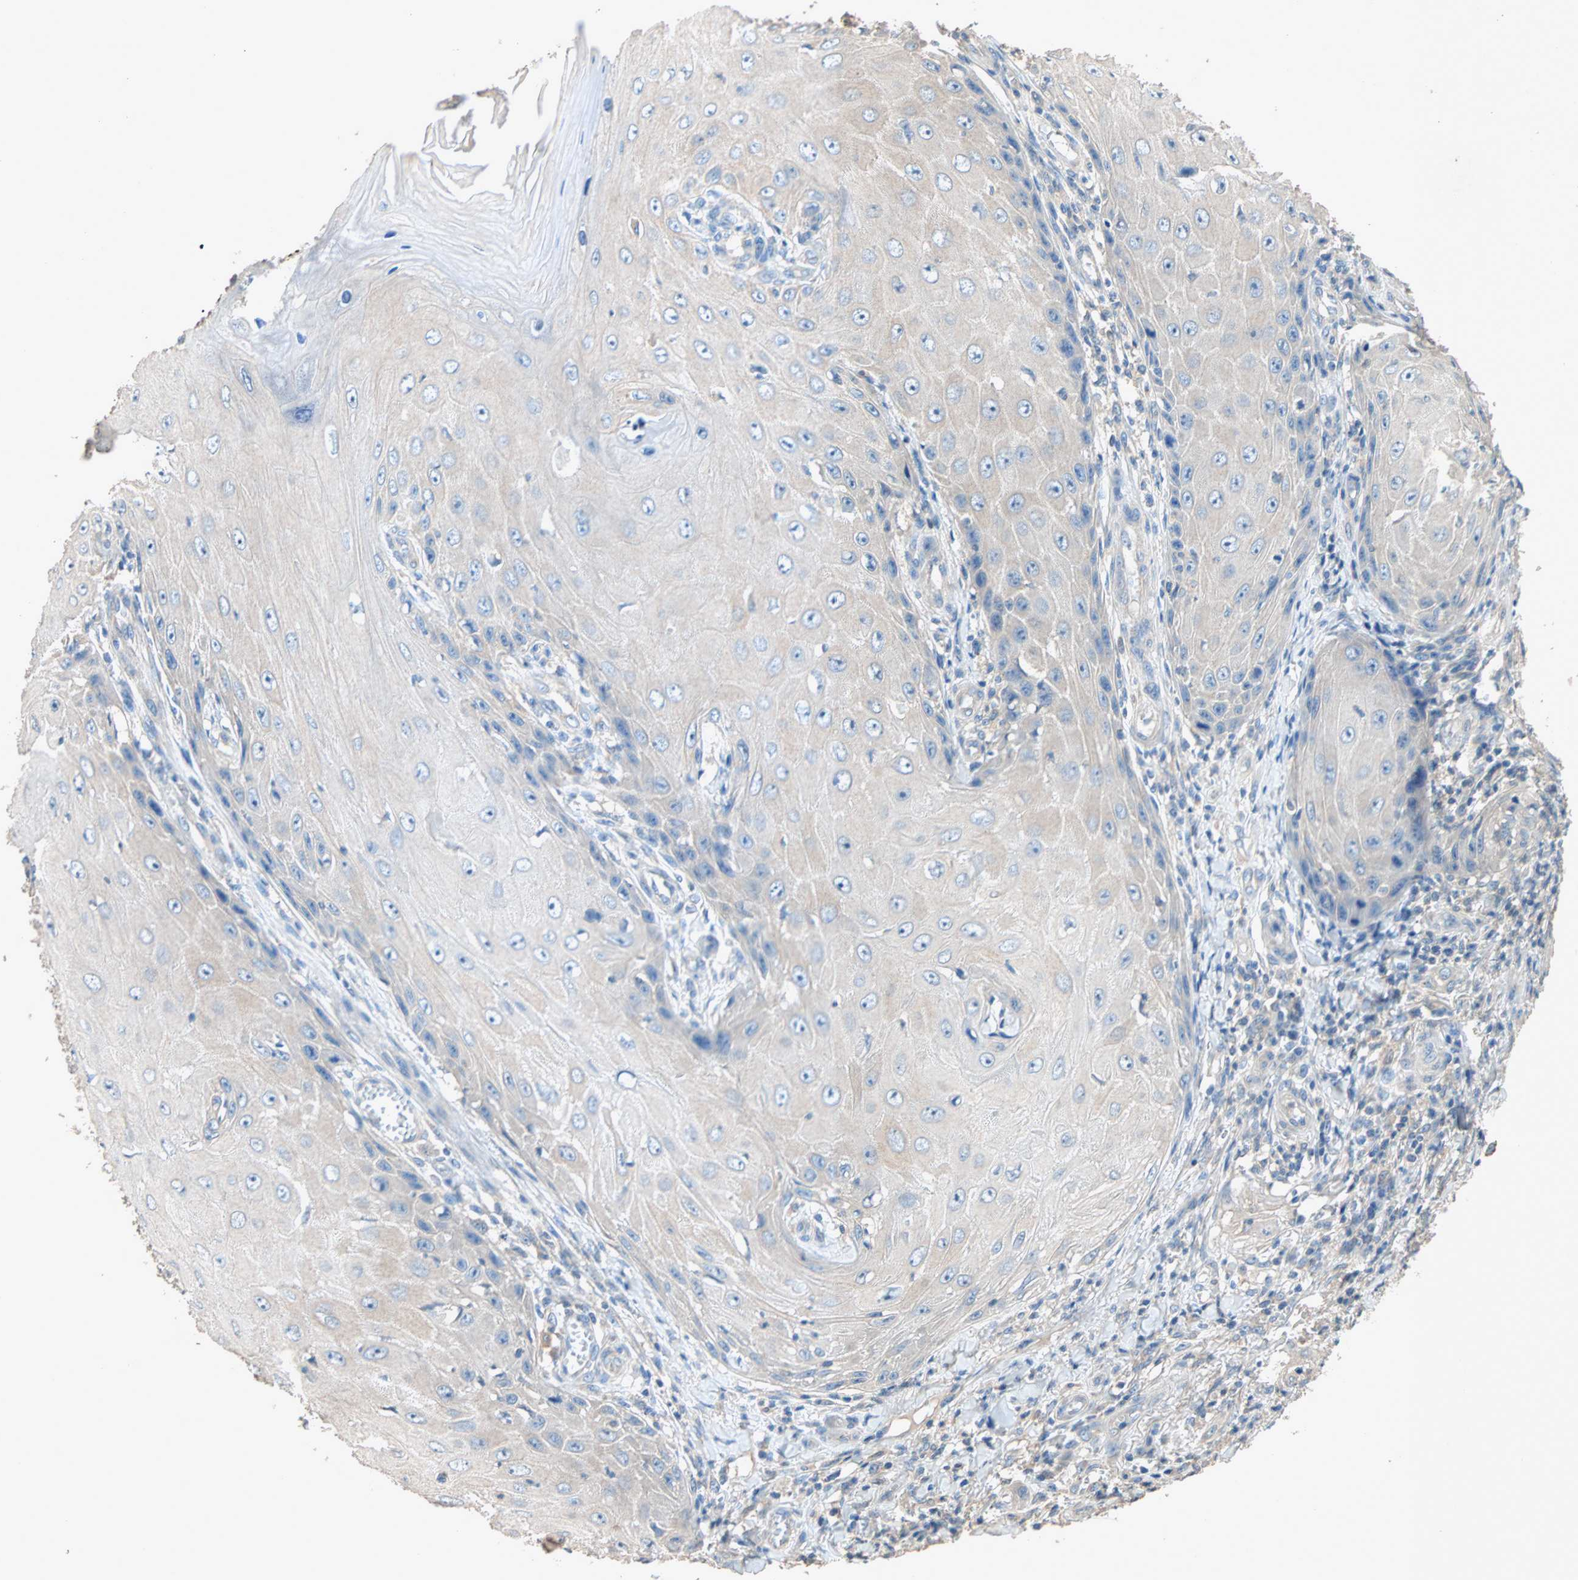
{"staining": {"intensity": "weak", "quantity": ">75%", "location": "cytoplasmic/membranous"}, "tissue": "skin cancer", "cell_type": "Tumor cells", "image_type": "cancer", "snomed": [{"axis": "morphology", "description": "Squamous cell carcinoma, NOS"}, {"axis": "topography", "description": "Skin"}], "caption": "A micrograph of human skin squamous cell carcinoma stained for a protein exhibits weak cytoplasmic/membranous brown staining in tumor cells.", "gene": "ADAP1", "patient": {"sex": "female", "age": 73}}